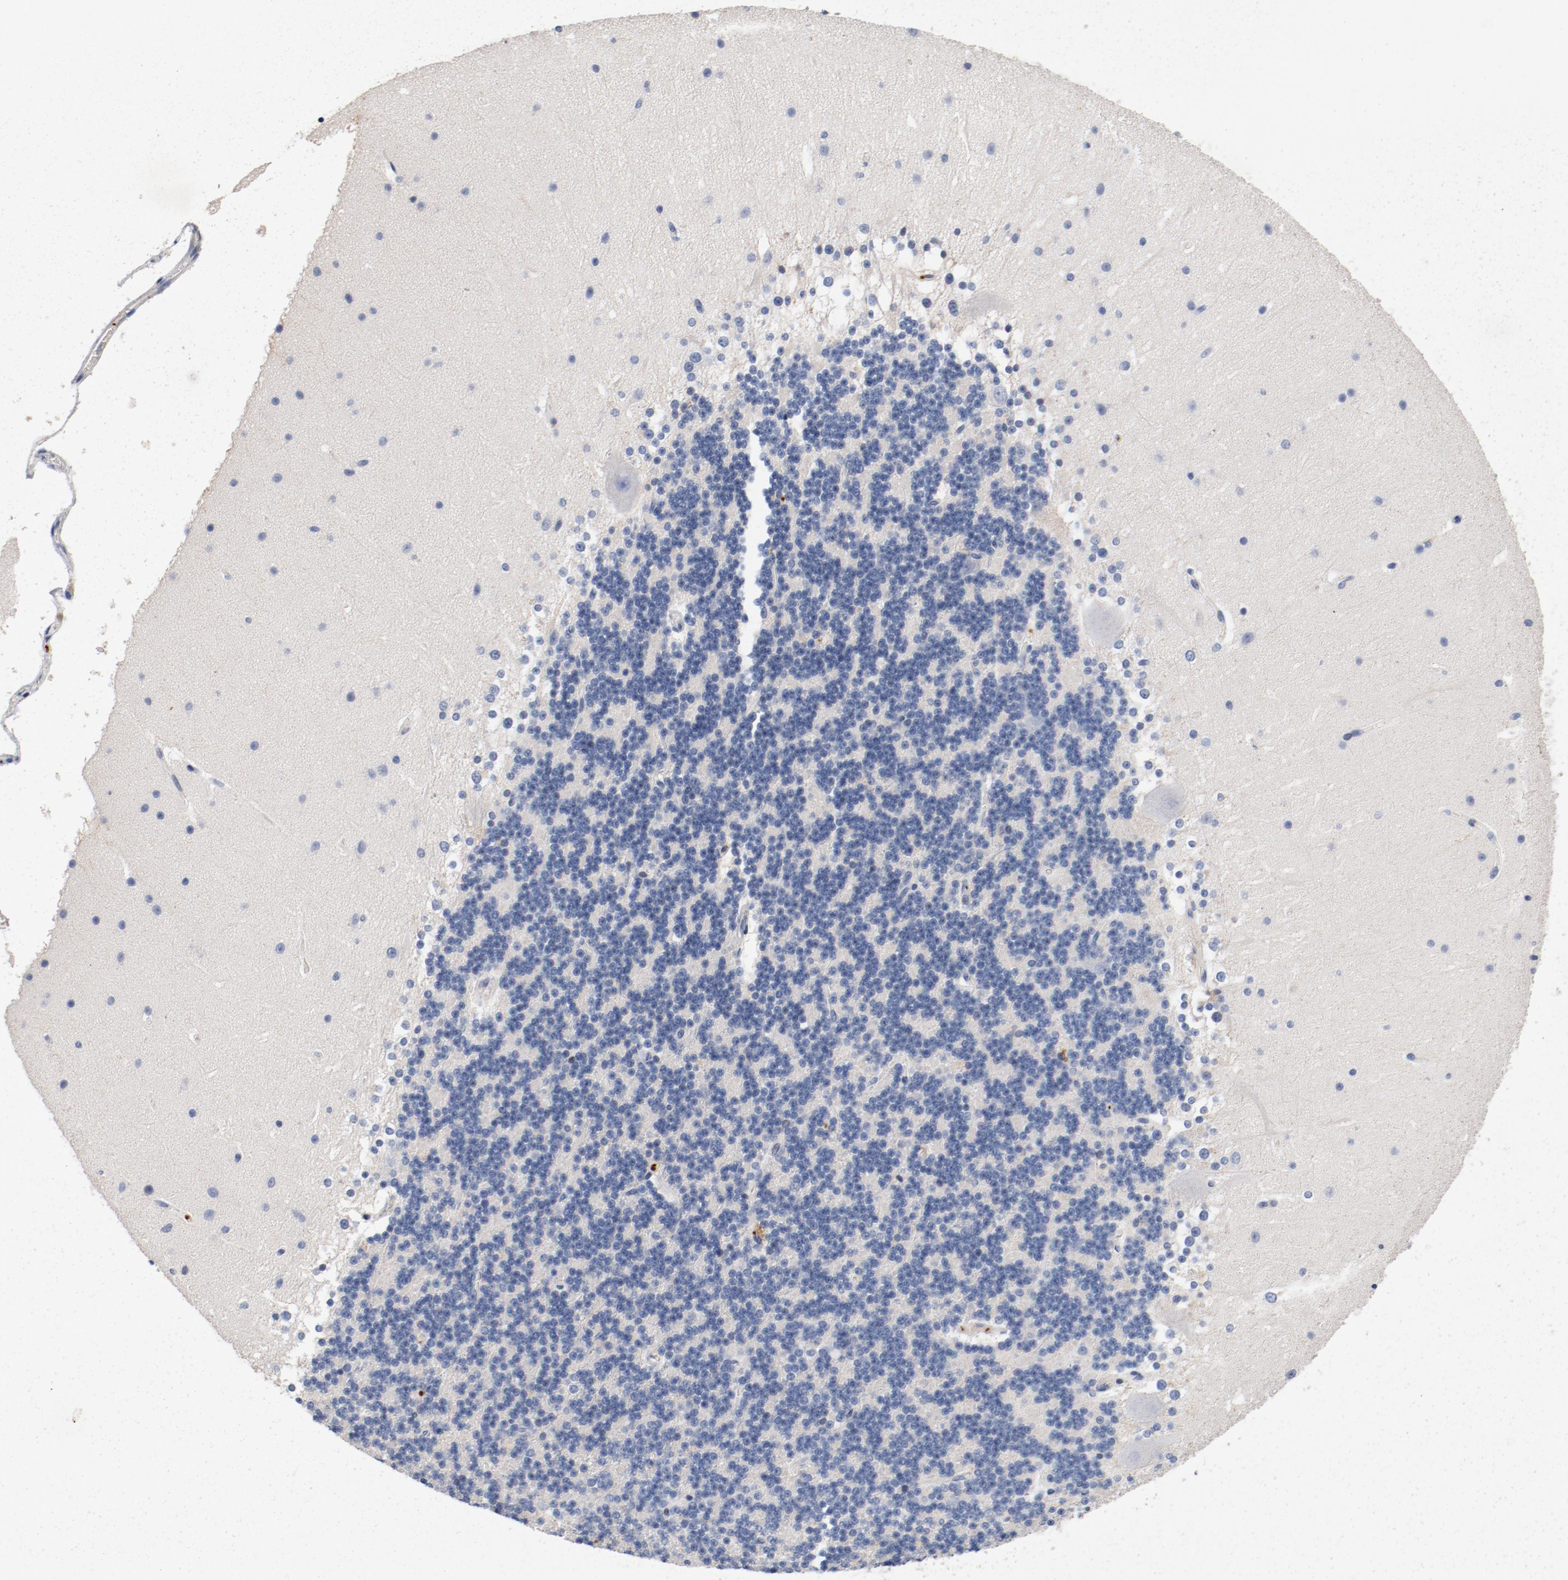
{"staining": {"intensity": "negative", "quantity": "none", "location": "none"}, "tissue": "cerebellum", "cell_type": "Cells in granular layer", "image_type": "normal", "snomed": [{"axis": "morphology", "description": "Normal tissue, NOS"}, {"axis": "topography", "description": "Cerebellum"}], "caption": "An IHC image of normal cerebellum is shown. There is no staining in cells in granular layer of cerebellum. (DAB (3,3'-diaminobenzidine) immunohistochemistry, high magnification).", "gene": "PIM1", "patient": {"sex": "female", "age": 19}}